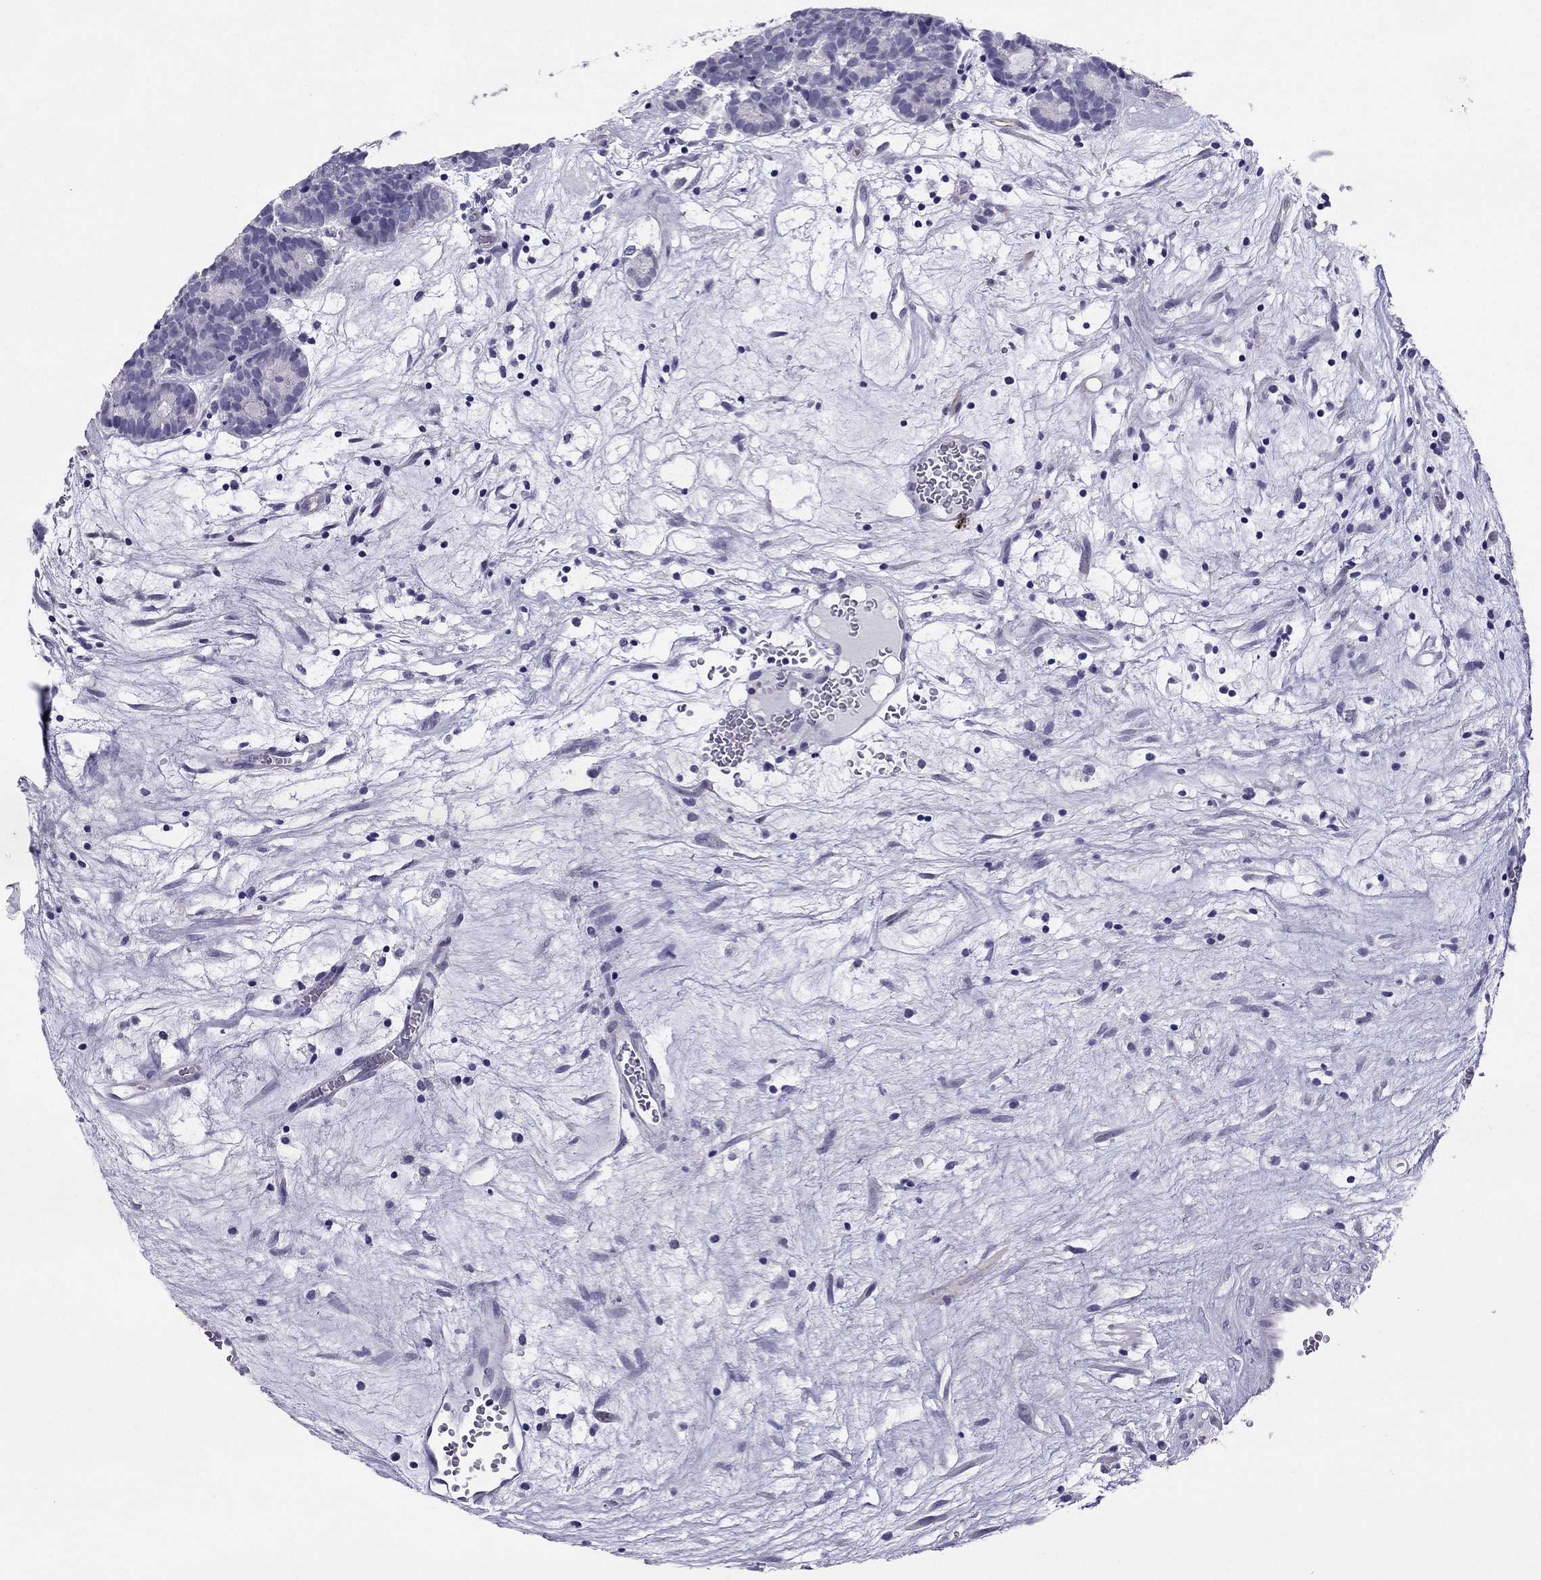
{"staining": {"intensity": "negative", "quantity": "none", "location": "none"}, "tissue": "head and neck cancer", "cell_type": "Tumor cells", "image_type": "cancer", "snomed": [{"axis": "morphology", "description": "Adenocarcinoma, NOS"}, {"axis": "topography", "description": "Head-Neck"}], "caption": "IHC histopathology image of neoplastic tissue: head and neck cancer stained with DAB (3,3'-diaminobenzidine) exhibits no significant protein staining in tumor cells.", "gene": "CROCC2", "patient": {"sex": "female", "age": 81}}